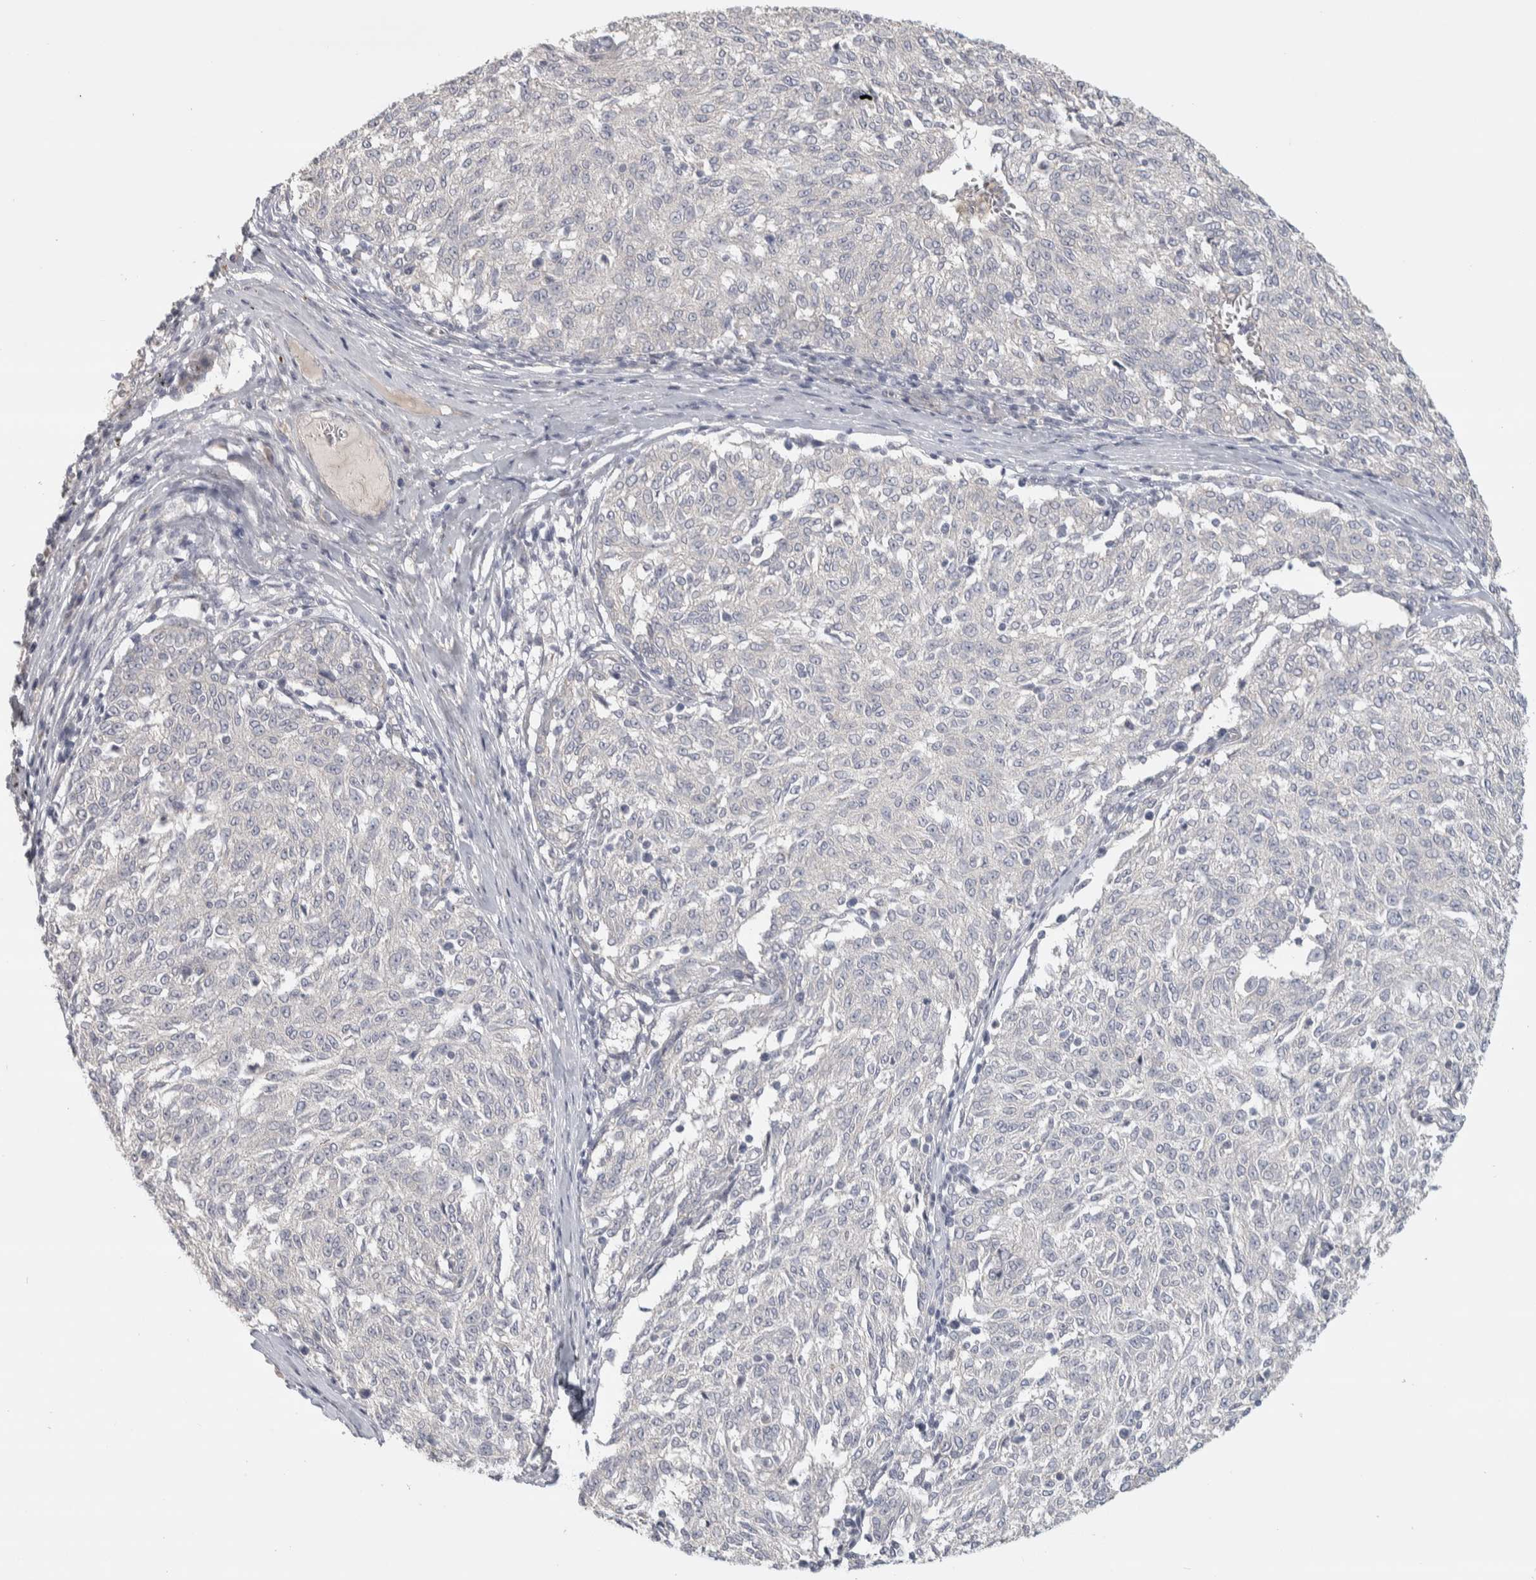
{"staining": {"intensity": "negative", "quantity": "none", "location": "none"}, "tissue": "melanoma", "cell_type": "Tumor cells", "image_type": "cancer", "snomed": [{"axis": "morphology", "description": "Malignant melanoma, NOS"}, {"axis": "topography", "description": "Skin"}], "caption": "IHC micrograph of human melanoma stained for a protein (brown), which shows no expression in tumor cells.", "gene": "DCXR", "patient": {"sex": "female", "age": 72}}